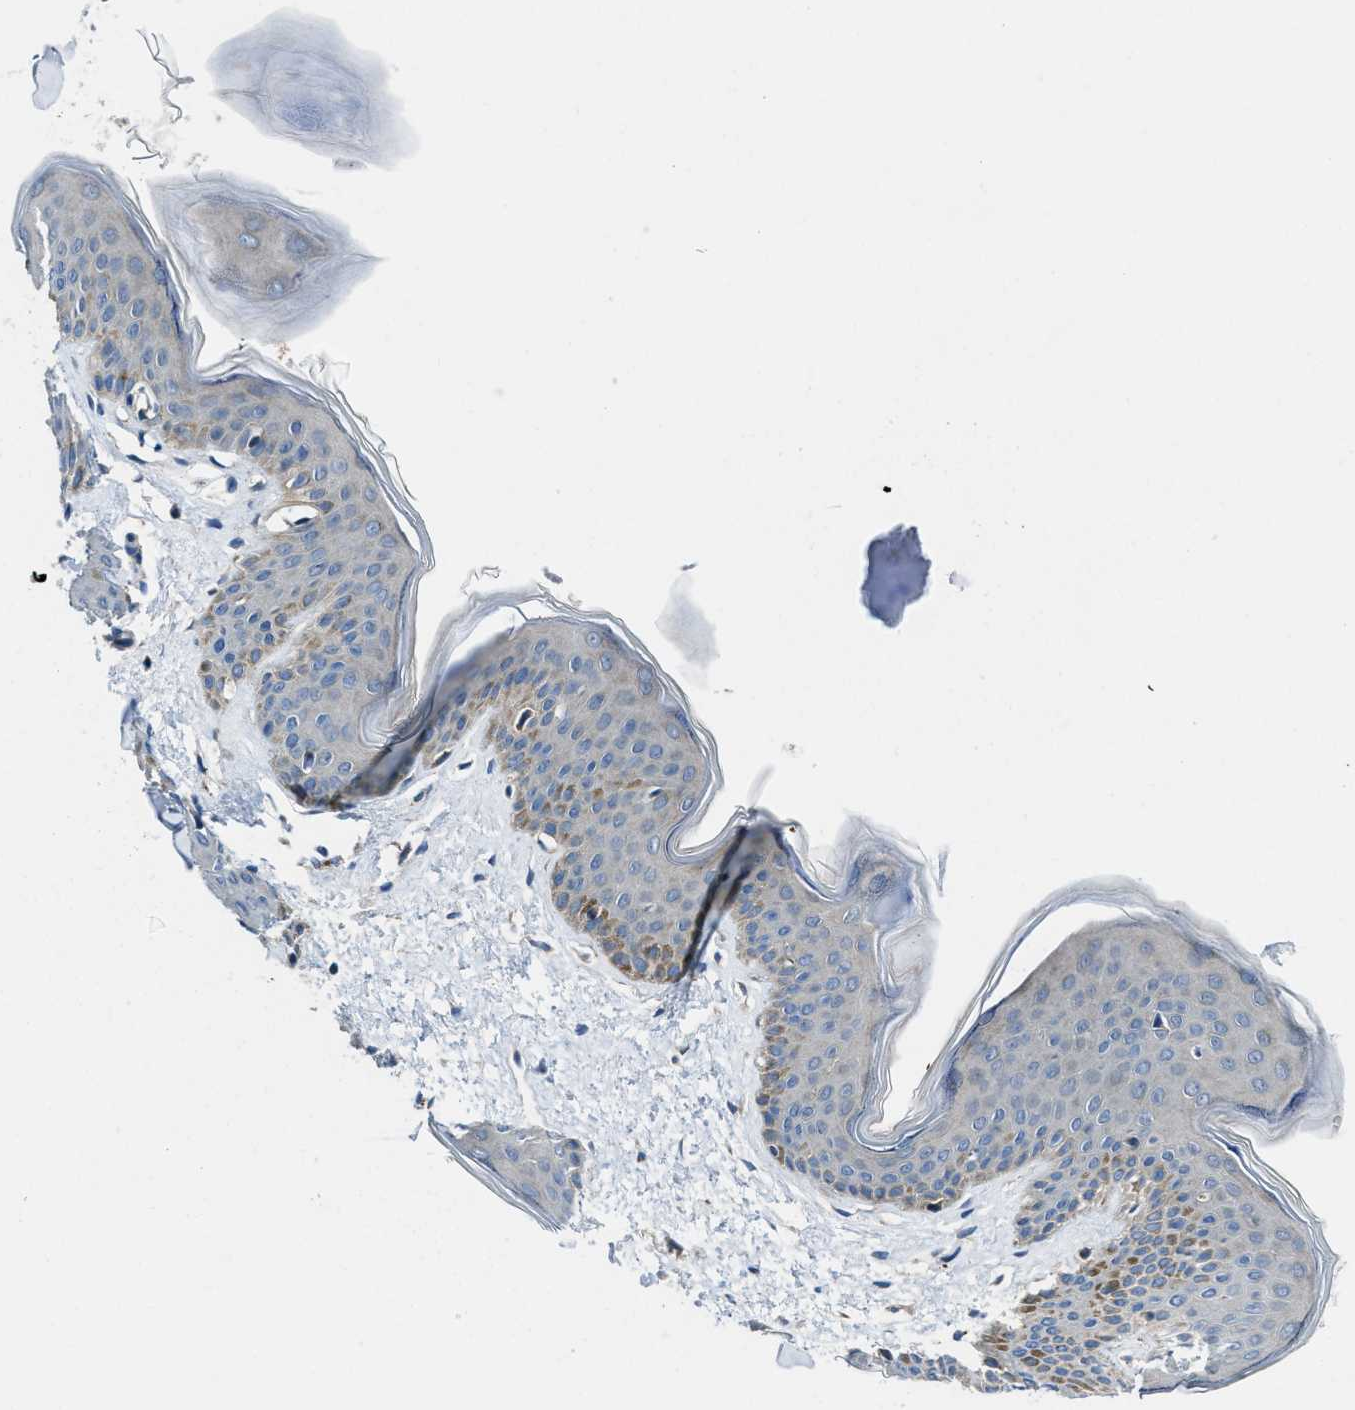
{"staining": {"intensity": "weak", "quantity": "25%-75%", "location": "cytoplasmic/membranous"}, "tissue": "skin", "cell_type": "Fibroblasts", "image_type": "normal", "snomed": [{"axis": "morphology", "description": "Normal tissue, NOS"}, {"axis": "topography", "description": "Skin"}], "caption": "Approximately 25%-75% of fibroblasts in unremarkable skin display weak cytoplasmic/membranous protein positivity as visualized by brown immunohistochemical staining.", "gene": "MAP3K20", "patient": {"sex": "female", "age": 17}}